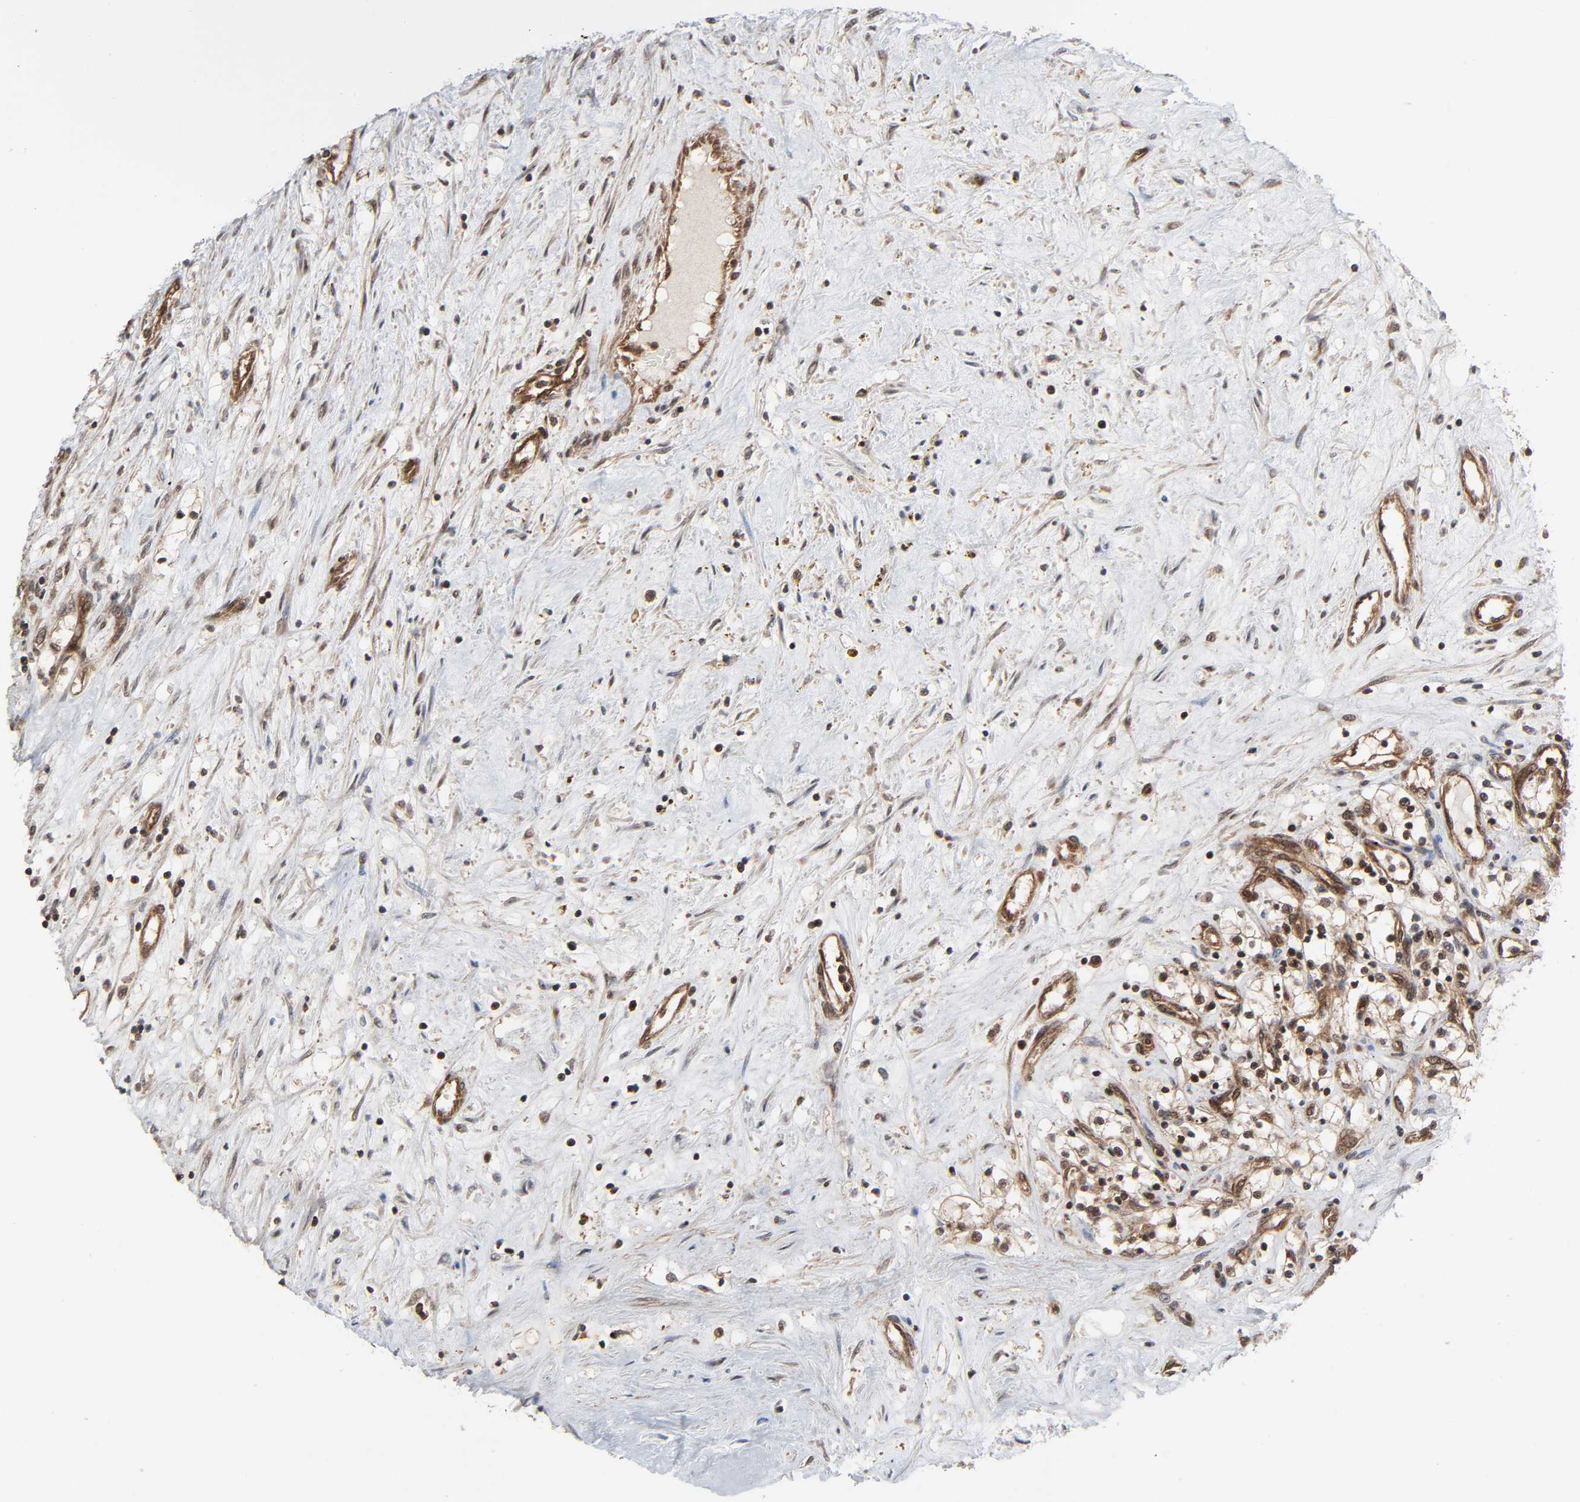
{"staining": {"intensity": "strong", "quantity": ">75%", "location": "cytoplasmic/membranous,nuclear"}, "tissue": "renal cancer", "cell_type": "Tumor cells", "image_type": "cancer", "snomed": [{"axis": "morphology", "description": "Adenocarcinoma, NOS"}, {"axis": "topography", "description": "Kidney"}], "caption": "Renal cancer (adenocarcinoma) stained for a protein (brown) shows strong cytoplasmic/membranous and nuclear positive expression in about >75% of tumor cells.", "gene": "GSK3A", "patient": {"sex": "male", "age": 68}}